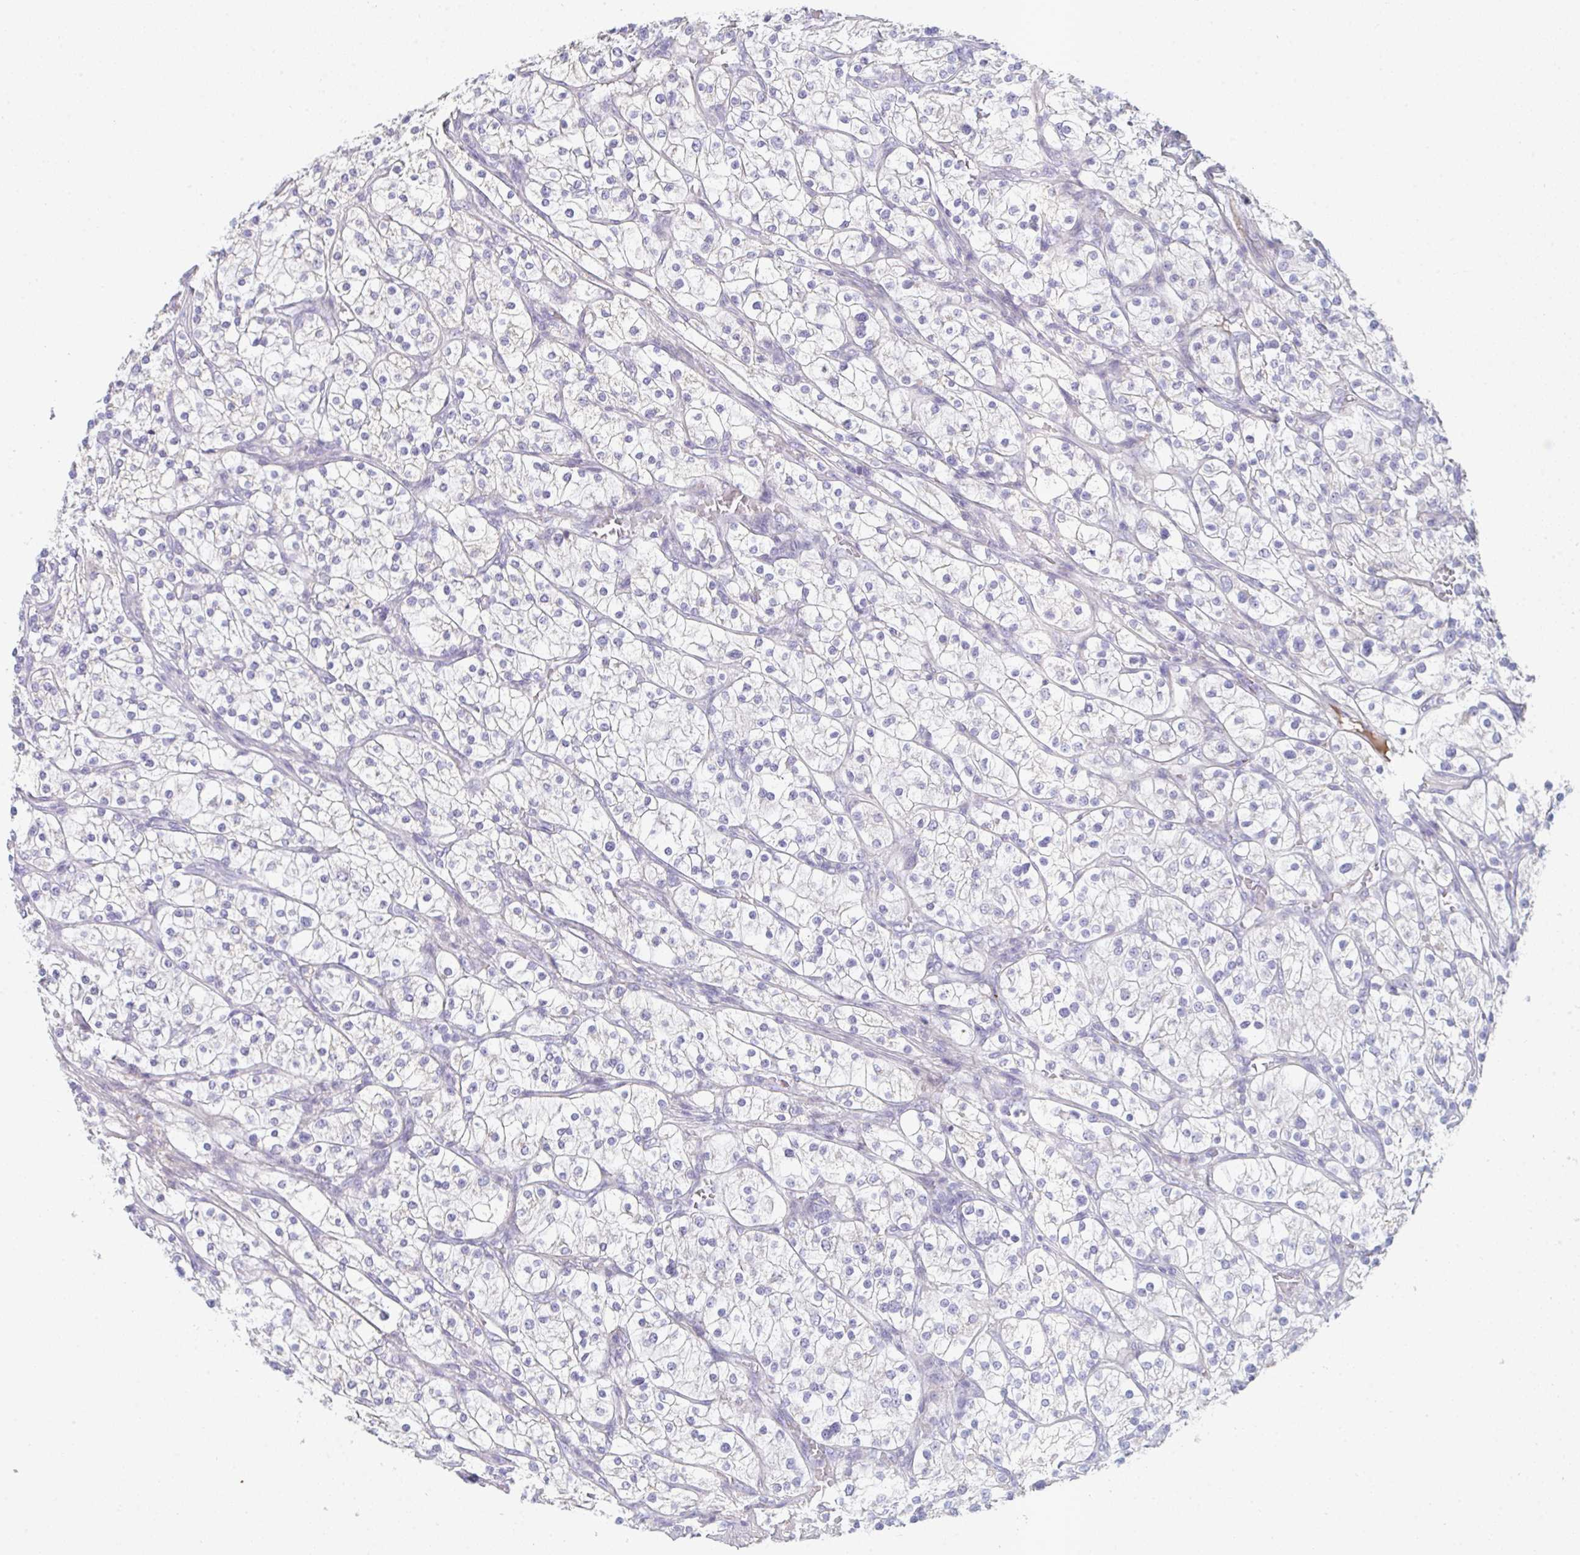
{"staining": {"intensity": "negative", "quantity": "none", "location": "none"}, "tissue": "renal cancer", "cell_type": "Tumor cells", "image_type": "cancer", "snomed": [{"axis": "morphology", "description": "Adenocarcinoma, NOS"}, {"axis": "topography", "description": "Kidney"}], "caption": "Immunohistochemical staining of renal cancer (adenocarcinoma) displays no significant expression in tumor cells.", "gene": "HGFAC", "patient": {"sex": "male", "age": 80}}